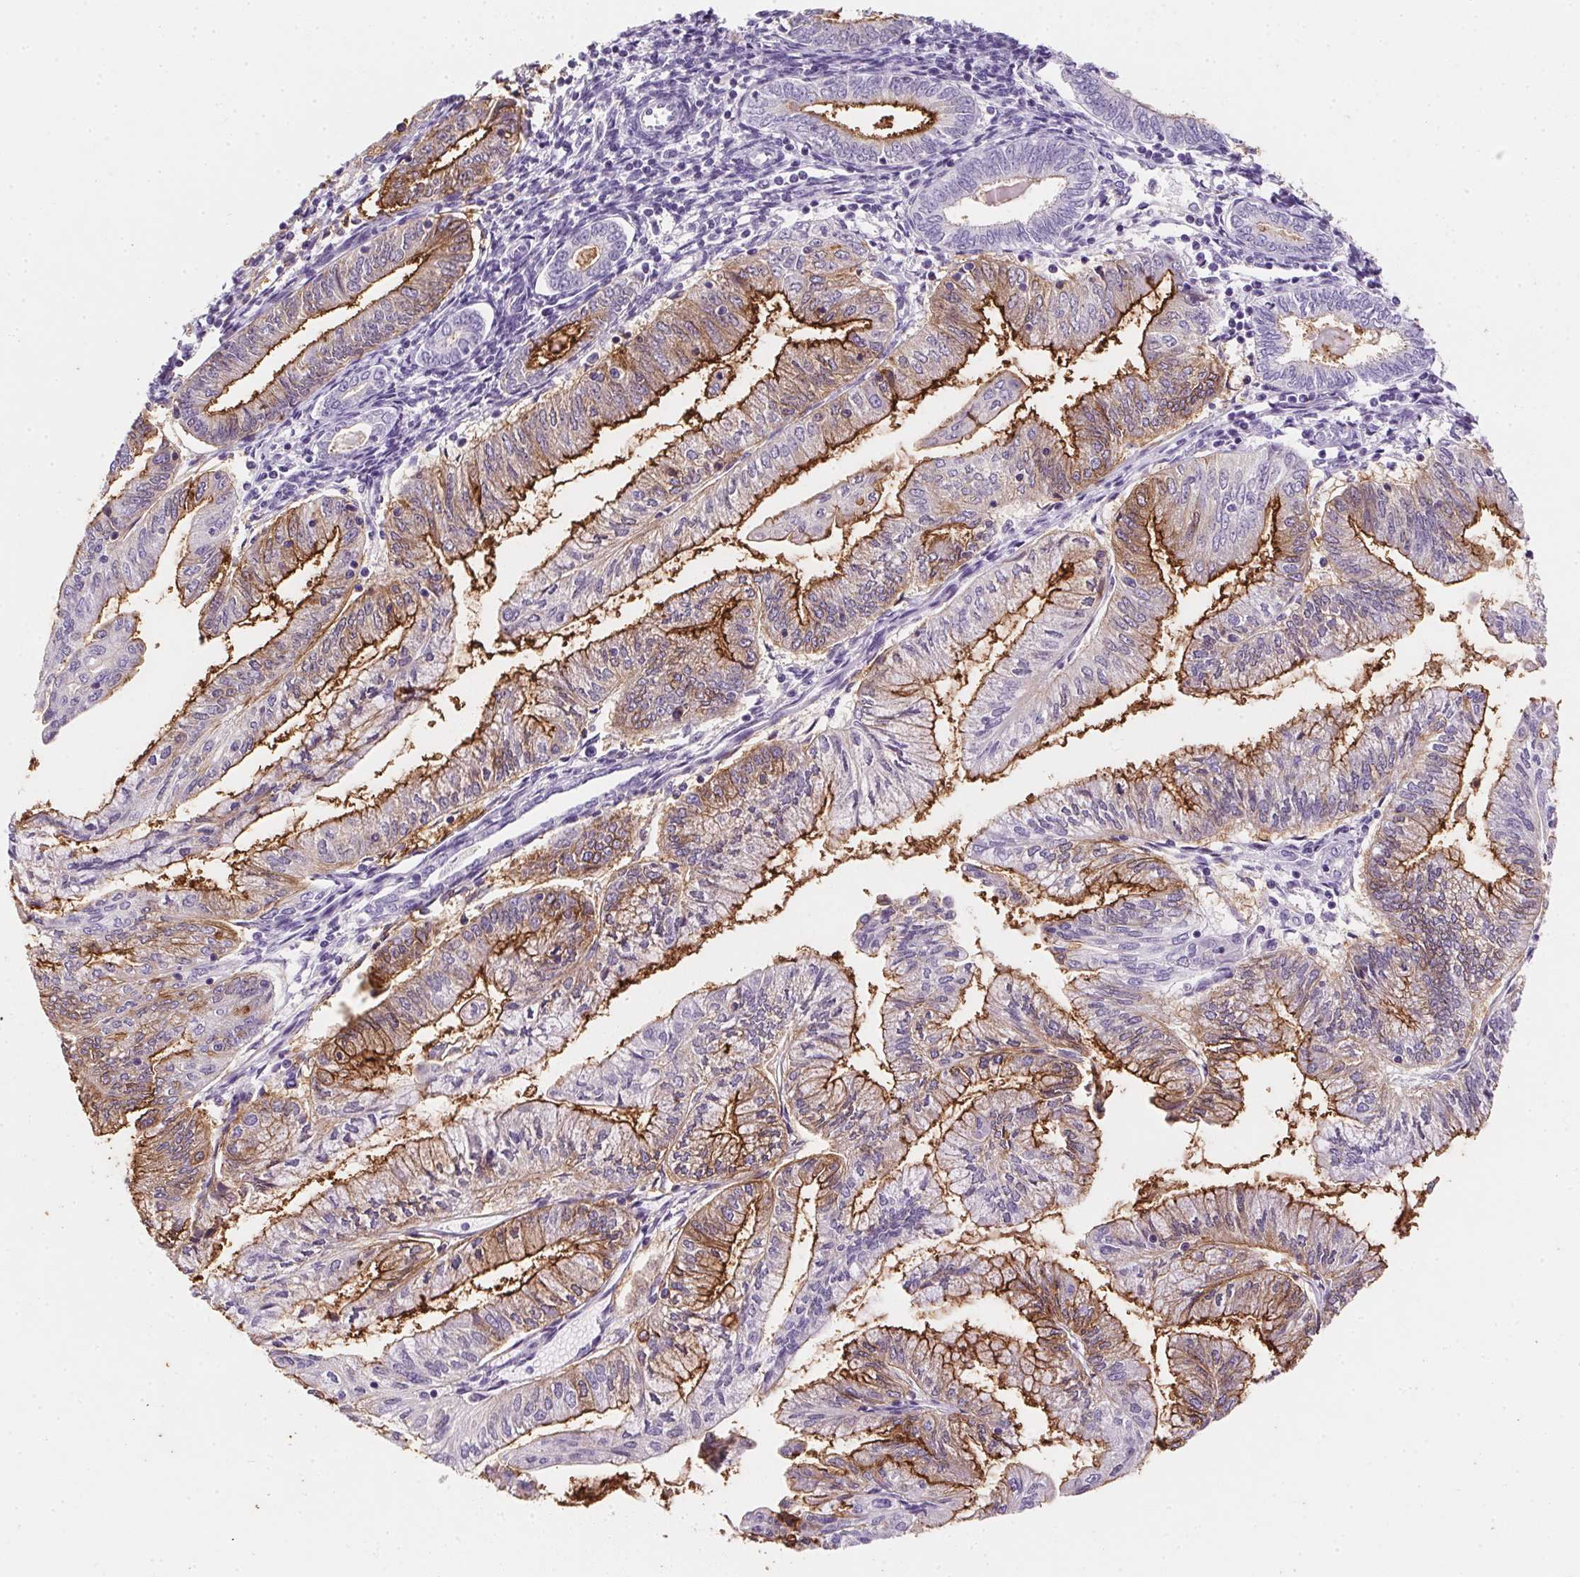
{"staining": {"intensity": "moderate", "quantity": "25%-75%", "location": "cytoplasmic/membranous"}, "tissue": "endometrial cancer", "cell_type": "Tumor cells", "image_type": "cancer", "snomed": [{"axis": "morphology", "description": "Adenocarcinoma, NOS"}, {"axis": "topography", "description": "Endometrium"}], "caption": "Human endometrial adenocarcinoma stained for a protein (brown) reveals moderate cytoplasmic/membranous positive positivity in about 25%-75% of tumor cells.", "gene": "AQP5", "patient": {"sex": "female", "age": 55}}